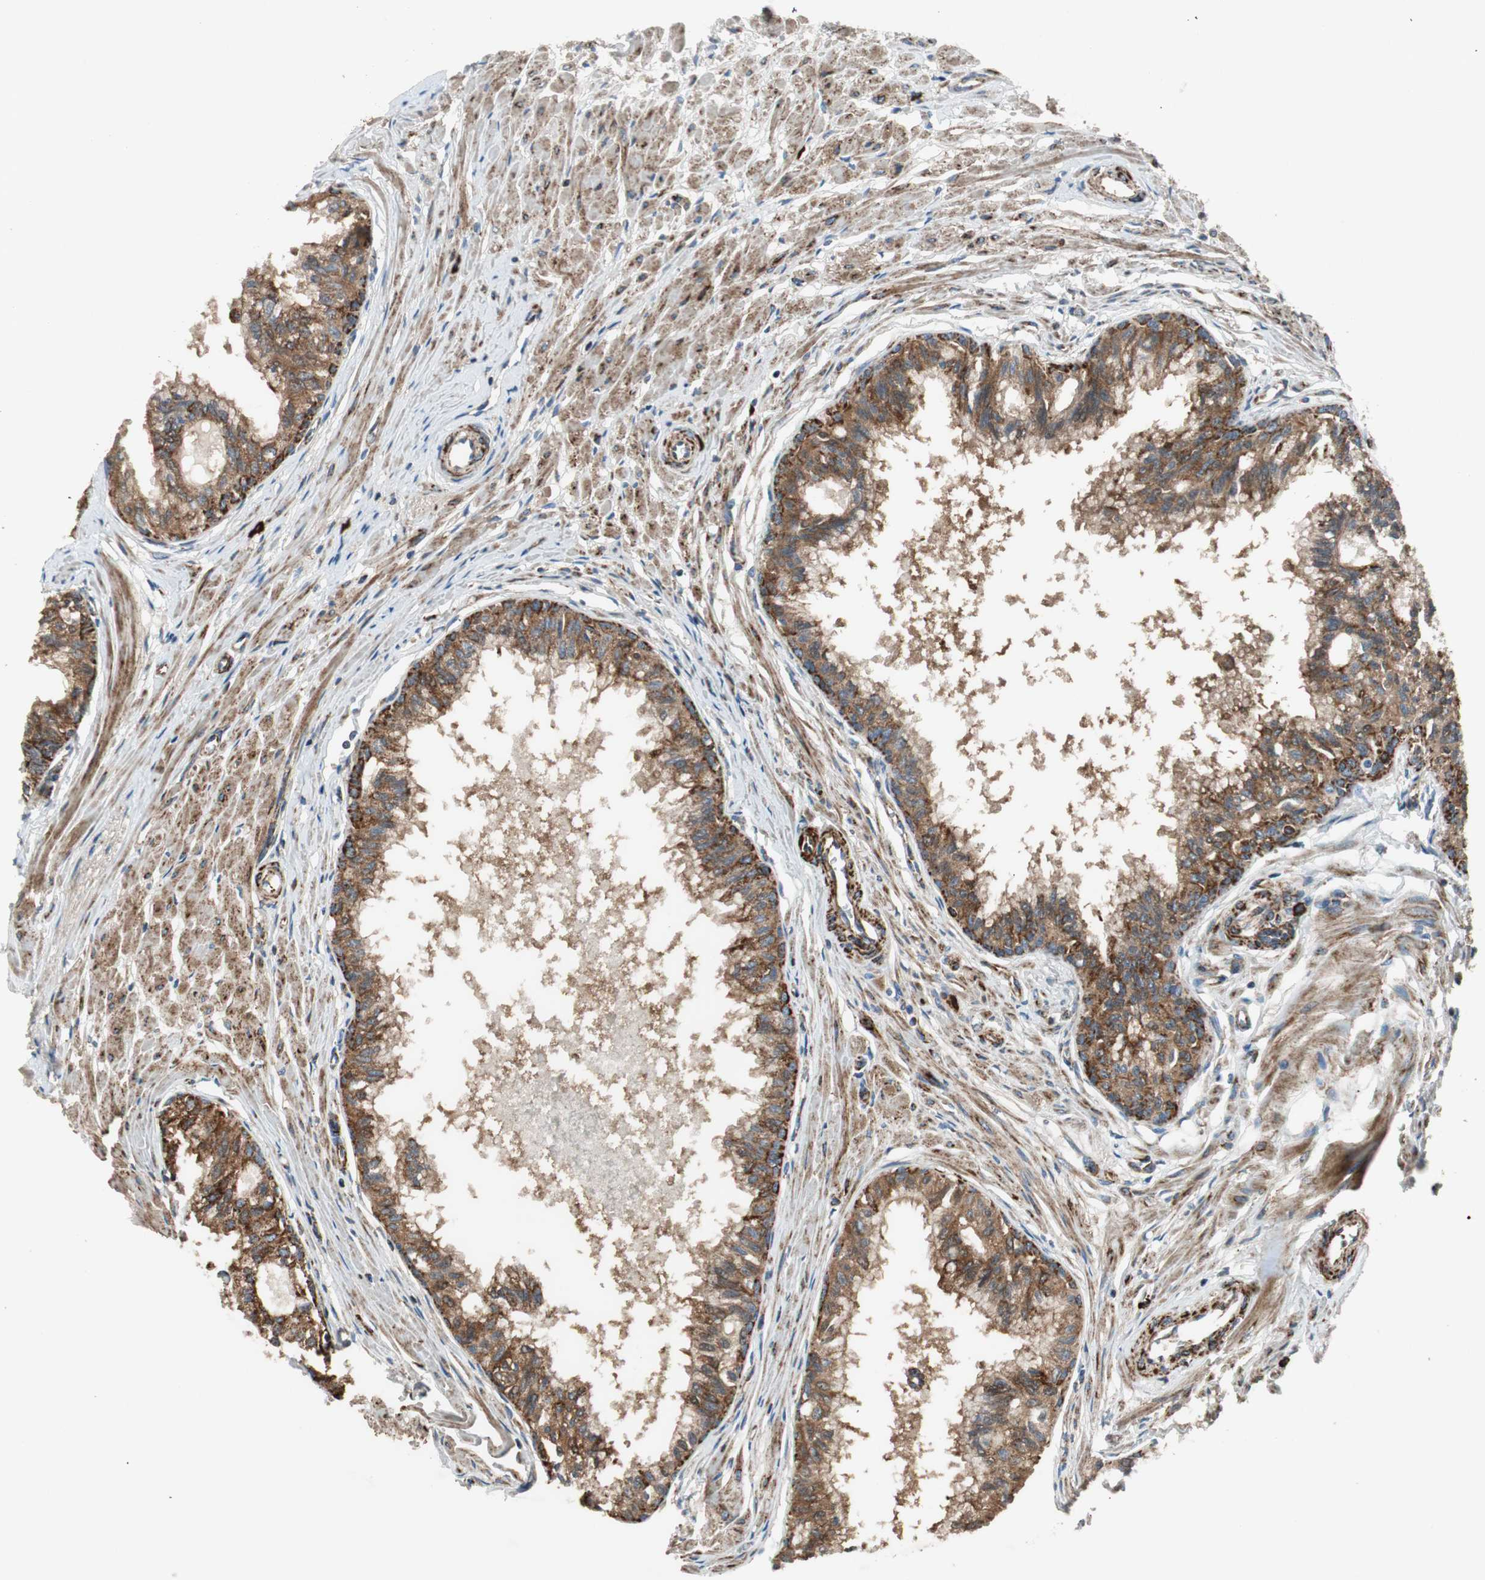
{"staining": {"intensity": "strong", "quantity": ">75%", "location": "cytoplasmic/membranous"}, "tissue": "prostate", "cell_type": "Glandular cells", "image_type": "normal", "snomed": [{"axis": "morphology", "description": "Normal tissue, NOS"}, {"axis": "topography", "description": "Prostate"}, {"axis": "topography", "description": "Seminal veicle"}], "caption": "DAB (3,3'-diaminobenzidine) immunohistochemical staining of normal prostate displays strong cytoplasmic/membranous protein positivity in approximately >75% of glandular cells. The protein of interest is stained brown, and the nuclei are stained in blue (DAB (3,3'-diaminobenzidine) IHC with brightfield microscopy, high magnification).", "gene": "AKAP1", "patient": {"sex": "male", "age": 60}}